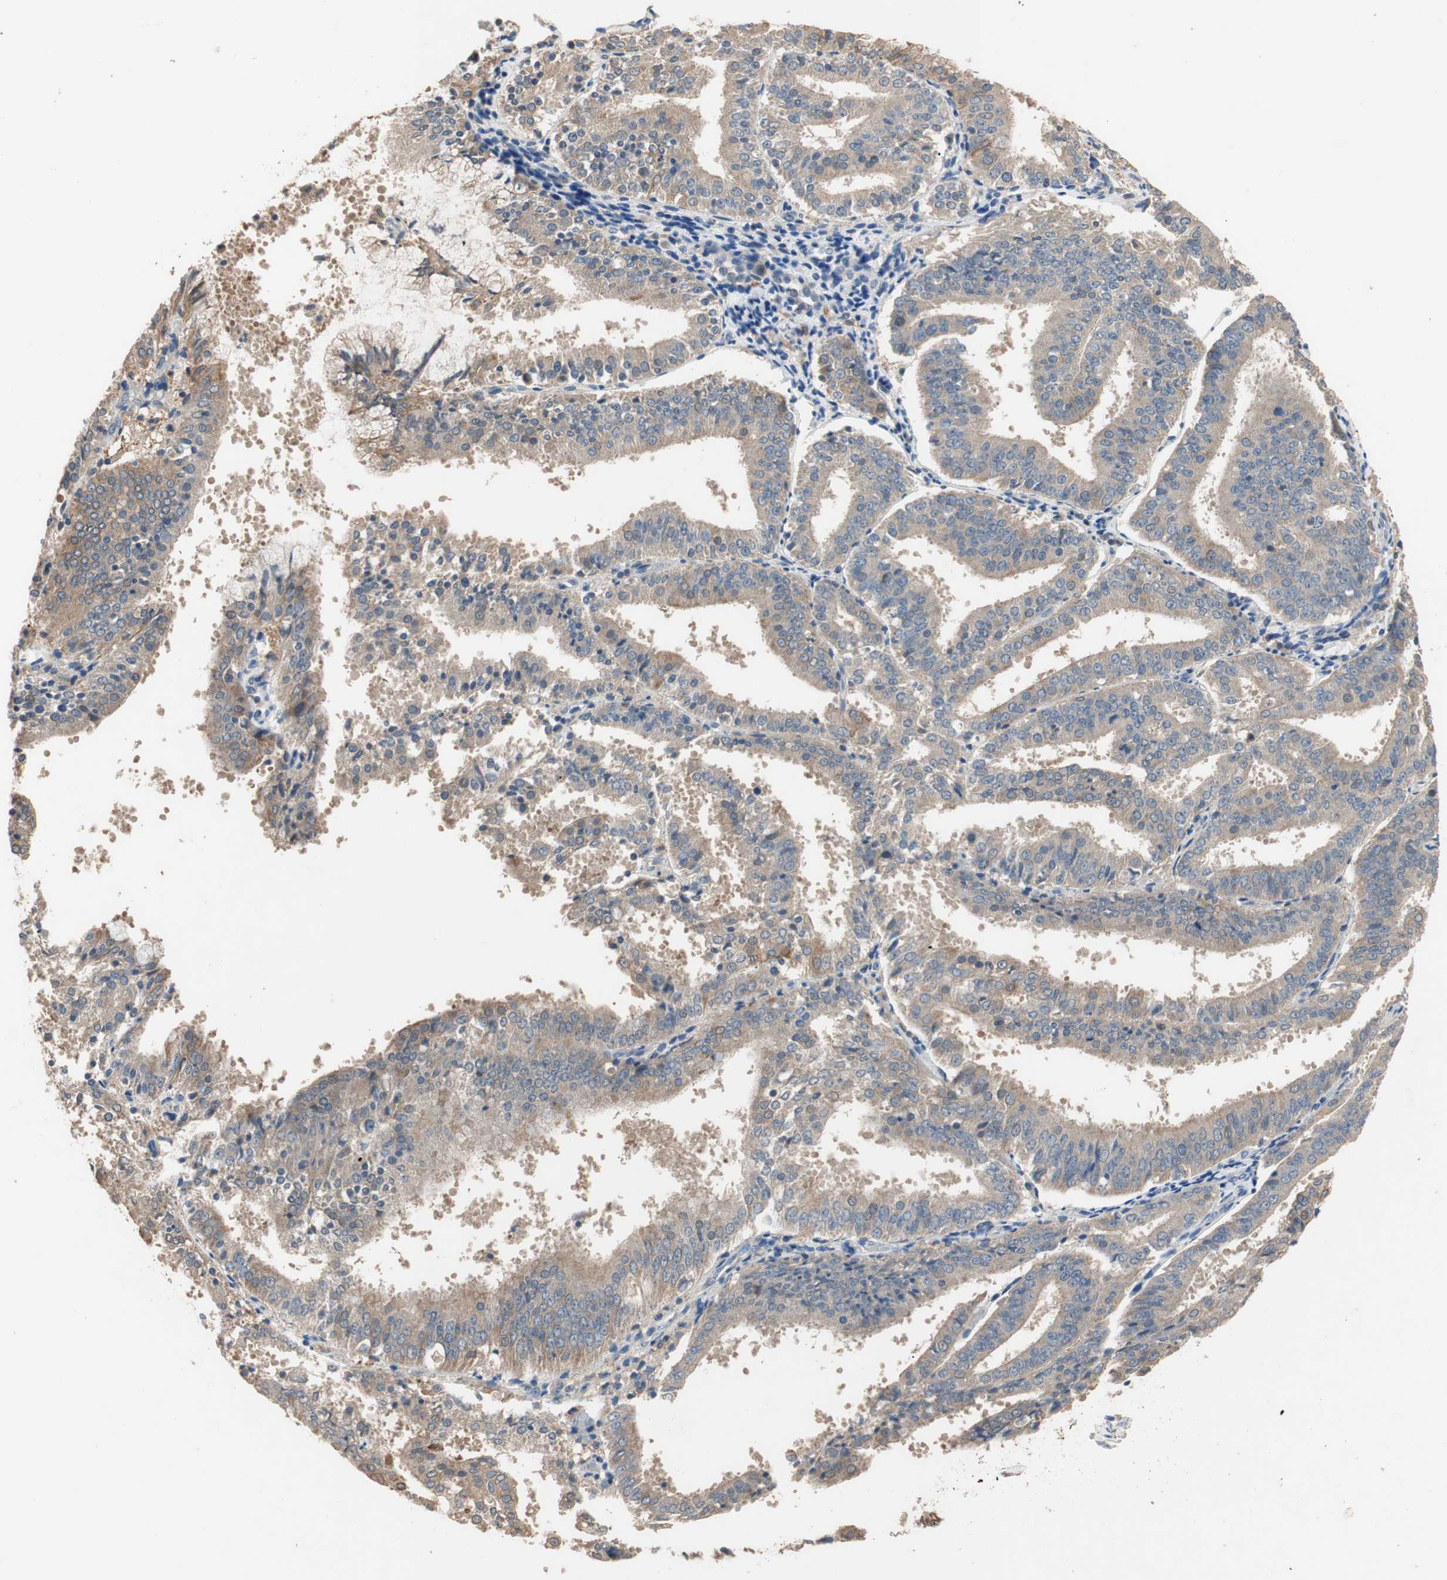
{"staining": {"intensity": "moderate", "quantity": ">75%", "location": "cytoplasmic/membranous"}, "tissue": "endometrial cancer", "cell_type": "Tumor cells", "image_type": "cancer", "snomed": [{"axis": "morphology", "description": "Adenocarcinoma, NOS"}, {"axis": "topography", "description": "Endometrium"}], "caption": "IHC of human endometrial cancer (adenocarcinoma) exhibits medium levels of moderate cytoplasmic/membranous expression in about >75% of tumor cells.", "gene": "ADAP1", "patient": {"sex": "female", "age": 63}}